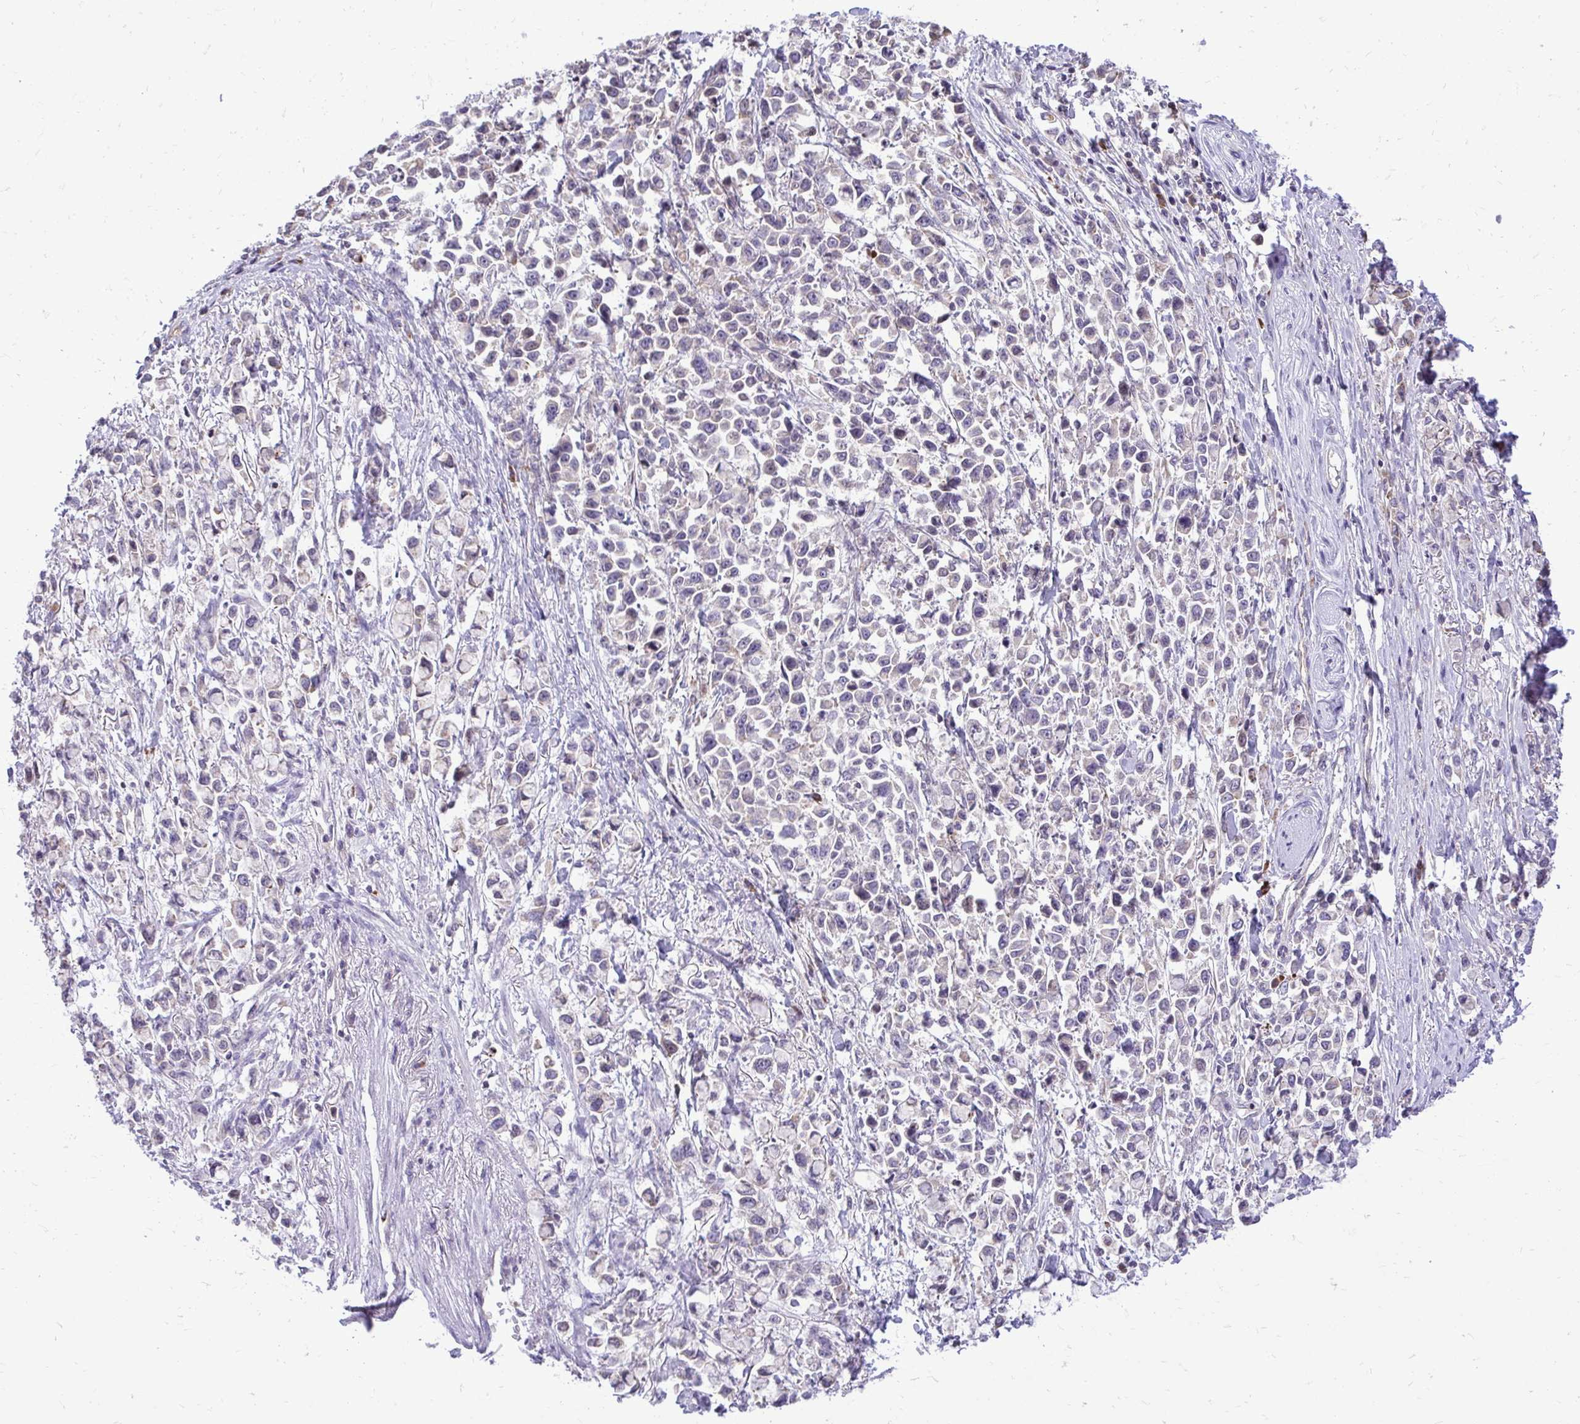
{"staining": {"intensity": "negative", "quantity": "none", "location": "none"}, "tissue": "stomach cancer", "cell_type": "Tumor cells", "image_type": "cancer", "snomed": [{"axis": "morphology", "description": "Adenocarcinoma, NOS"}, {"axis": "topography", "description": "Stomach"}], "caption": "DAB (3,3'-diaminobenzidine) immunohistochemical staining of human stomach cancer (adenocarcinoma) displays no significant expression in tumor cells.", "gene": "METTL9", "patient": {"sex": "female", "age": 81}}